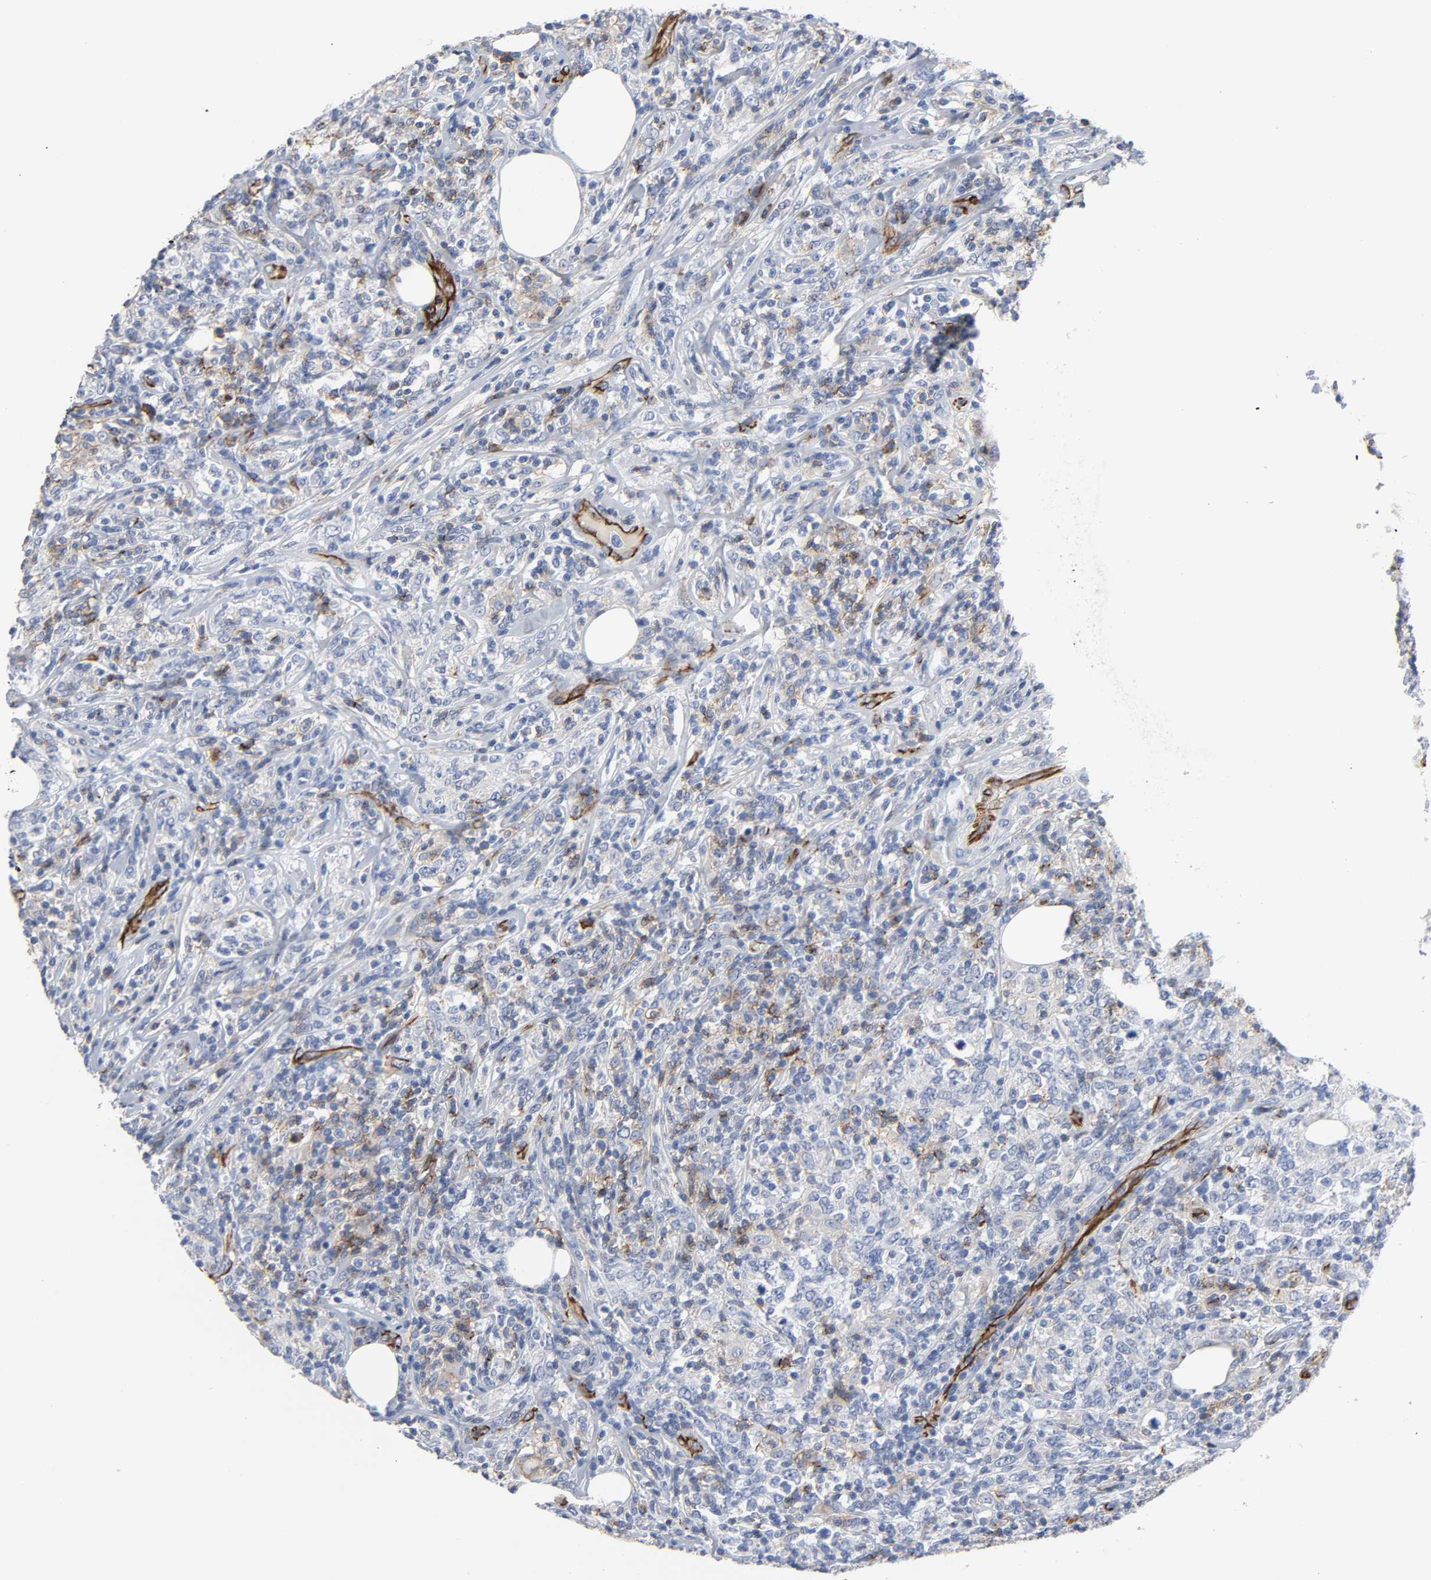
{"staining": {"intensity": "weak", "quantity": "<25%", "location": "cytoplasmic/membranous"}, "tissue": "lymphoma", "cell_type": "Tumor cells", "image_type": "cancer", "snomed": [{"axis": "morphology", "description": "Malignant lymphoma, non-Hodgkin's type, High grade"}, {"axis": "topography", "description": "Lymph node"}], "caption": "Malignant lymphoma, non-Hodgkin's type (high-grade) stained for a protein using IHC shows no staining tumor cells.", "gene": "PECAM1", "patient": {"sex": "female", "age": 84}}